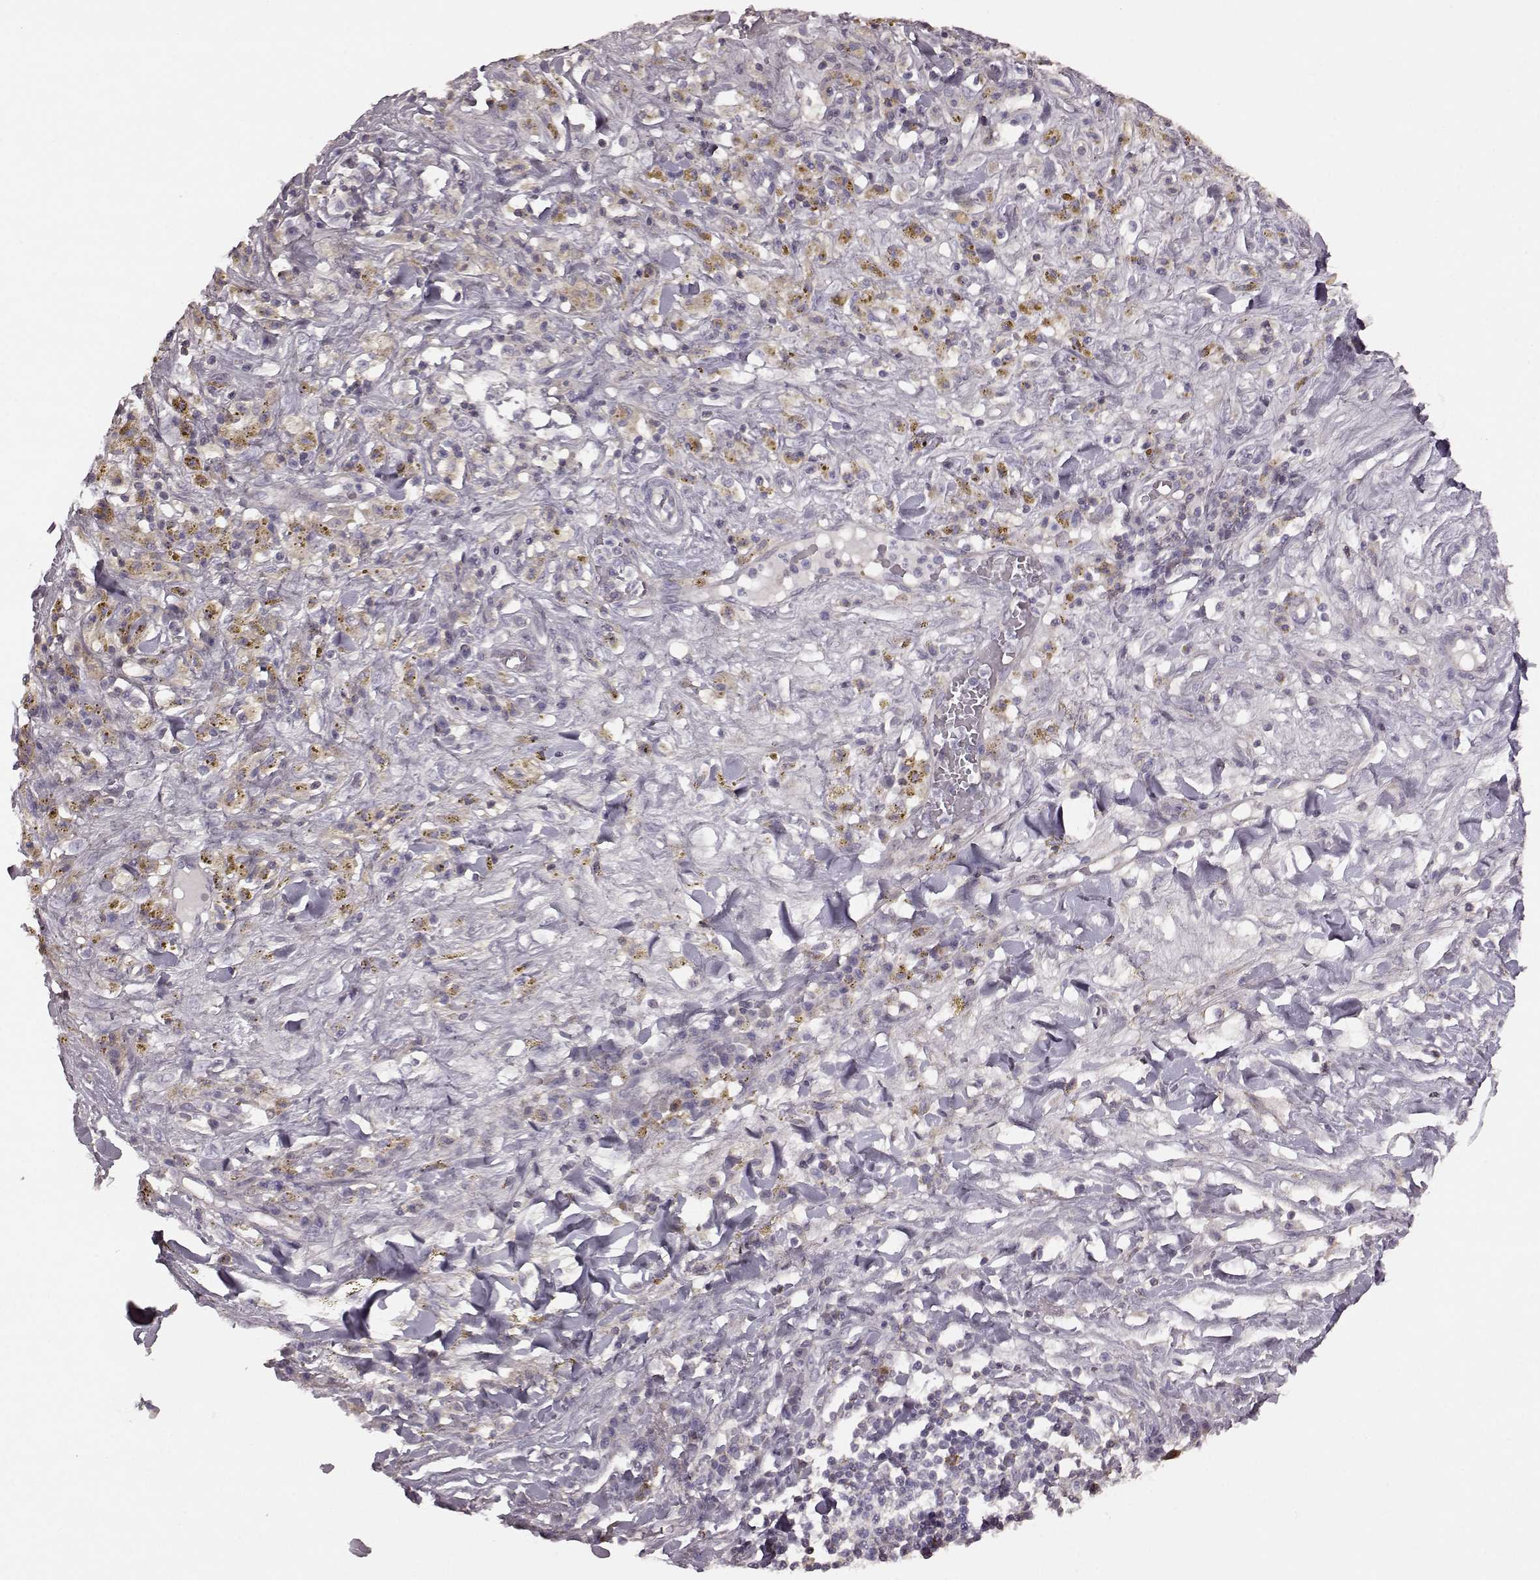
{"staining": {"intensity": "negative", "quantity": "none", "location": "none"}, "tissue": "melanoma", "cell_type": "Tumor cells", "image_type": "cancer", "snomed": [{"axis": "morphology", "description": "Malignant melanoma, NOS"}, {"axis": "topography", "description": "Skin"}], "caption": "An image of human melanoma is negative for staining in tumor cells.", "gene": "PDCD1", "patient": {"sex": "female", "age": 91}}